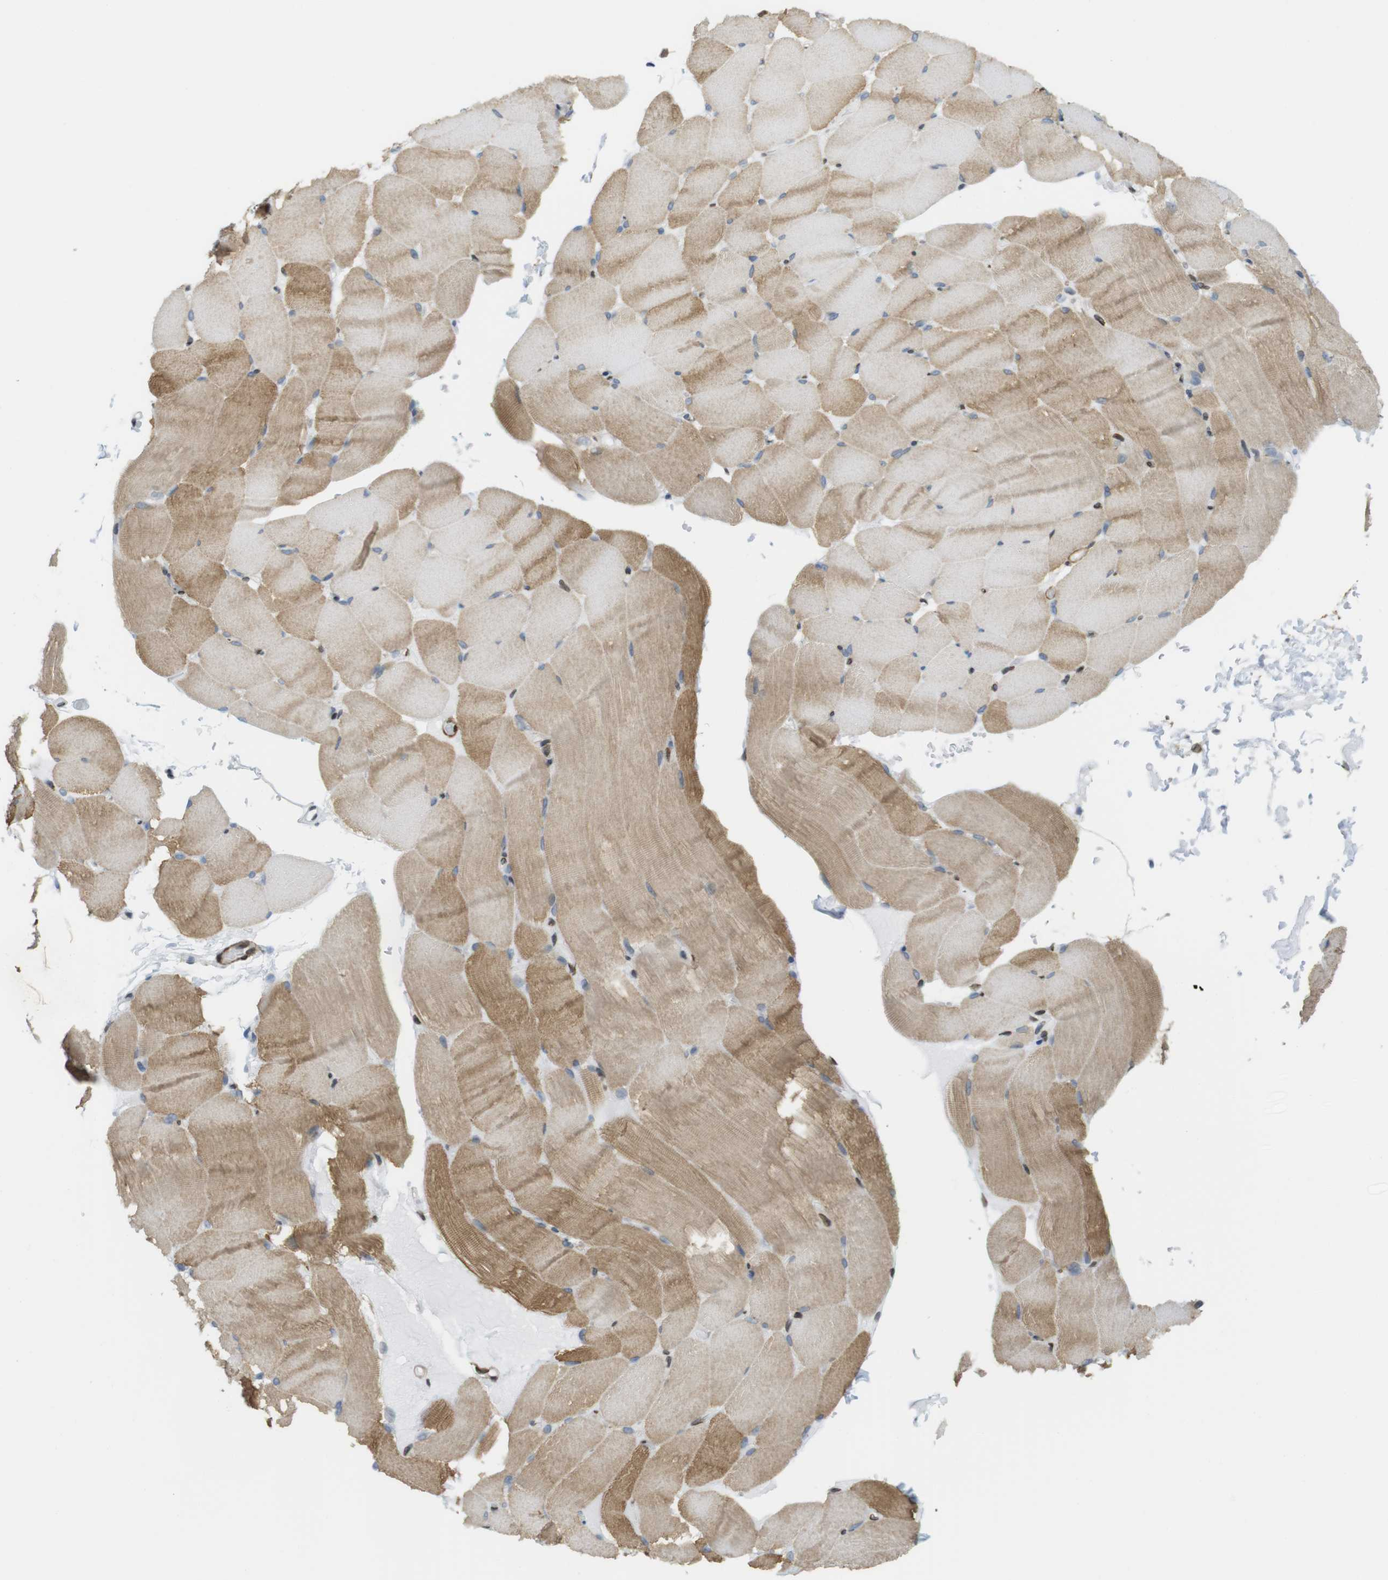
{"staining": {"intensity": "moderate", "quantity": "25%-75%", "location": "cytoplasmic/membranous"}, "tissue": "skeletal muscle", "cell_type": "Myocytes", "image_type": "normal", "snomed": [{"axis": "morphology", "description": "Normal tissue, NOS"}, {"axis": "topography", "description": "Skeletal muscle"}, {"axis": "topography", "description": "Parathyroid gland"}], "caption": "Immunohistochemical staining of unremarkable human skeletal muscle displays medium levels of moderate cytoplasmic/membranous staining in approximately 25%-75% of myocytes. (IHC, brightfield microscopy, high magnification).", "gene": "ARL6IP6", "patient": {"sex": "female", "age": 37}}